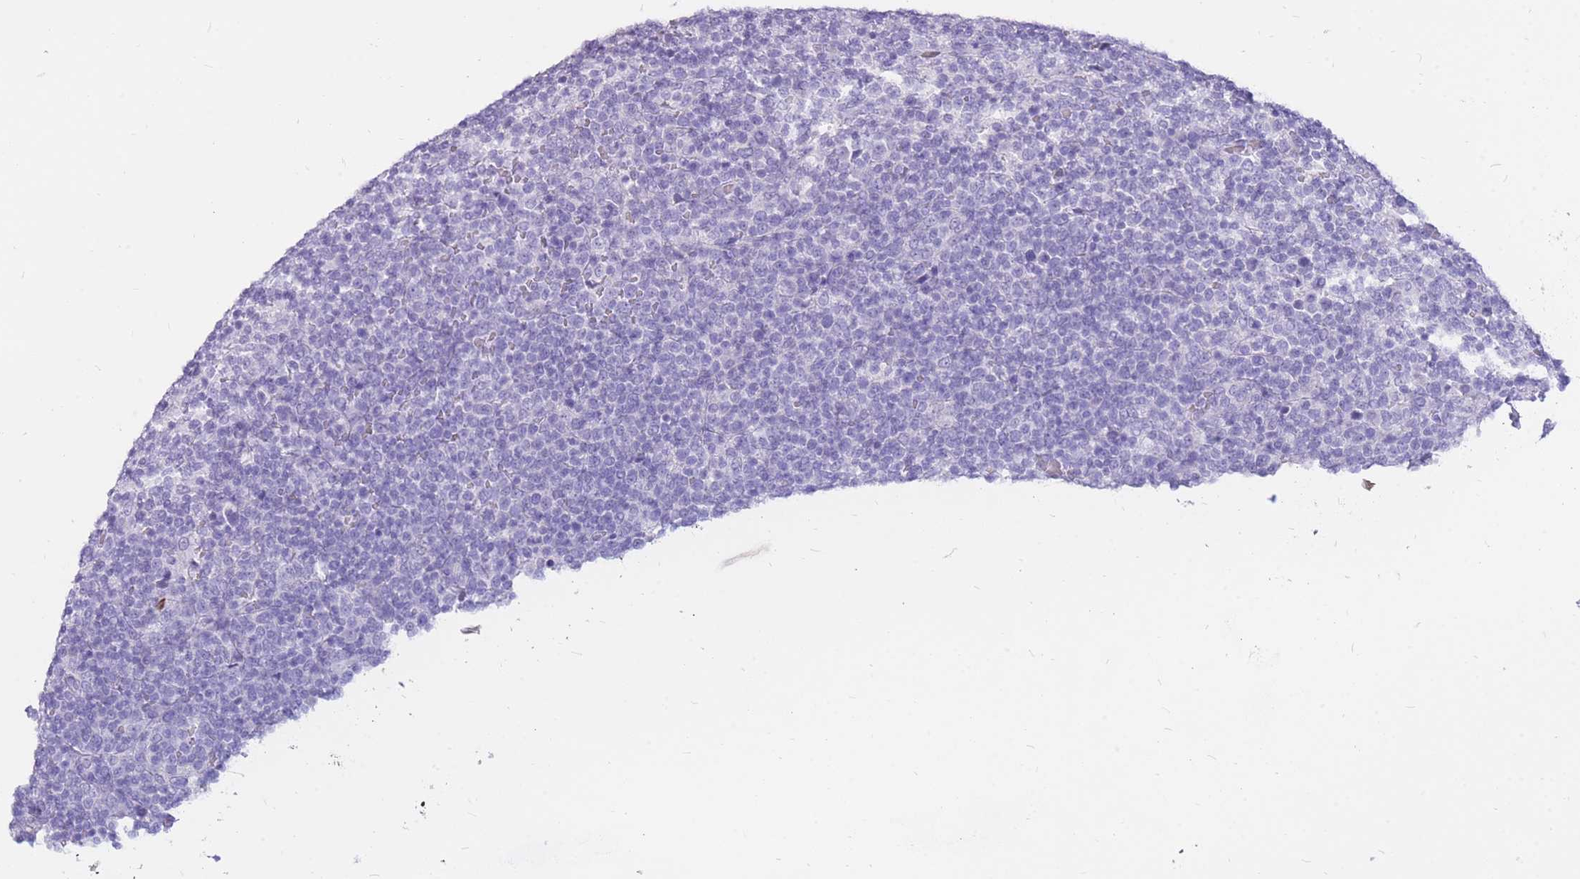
{"staining": {"intensity": "negative", "quantity": "none", "location": "none"}, "tissue": "lymphoma", "cell_type": "Tumor cells", "image_type": "cancer", "snomed": [{"axis": "morphology", "description": "Malignant lymphoma, non-Hodgkin's type, High grade"}, {"axis": "topography", "description": "Lymph node"}], "caption": "The micrograph exhibits no significant expression in tumor cells of lymphoma.", "gene": "CYP21A2", "patient": {"sex": "male", "age": 61}}